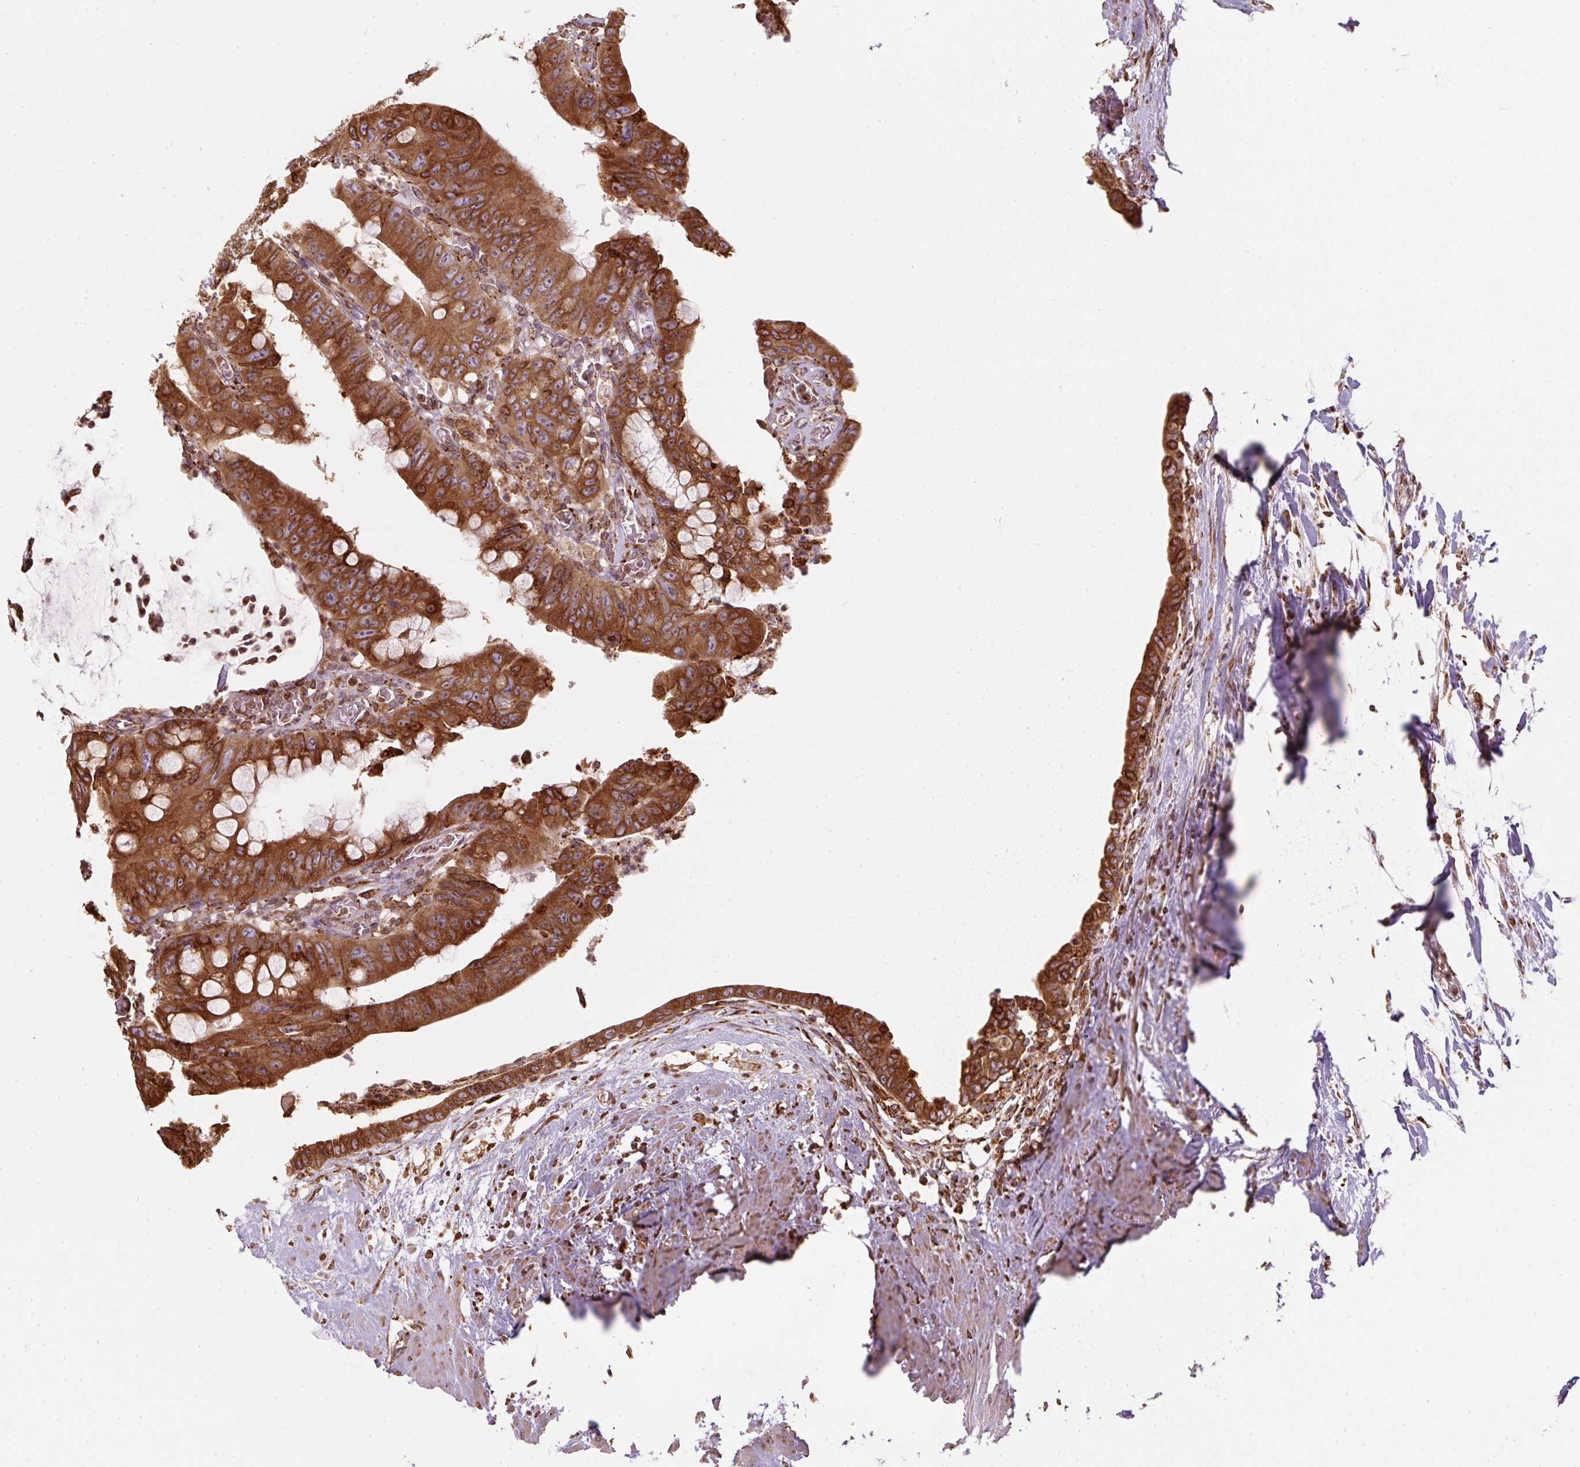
{"staining": {"intensity": "strong", "quantity": ">75%", "location": "cytoplasmic/membranous"}, "tissue": "colorectal cancer", "cell_type": "Tumor cells", "image_type": "cancer", "snomed": [{"axis": "morphology", "description": "Adenocarcinoma, NOS"}, {"axis": "topography", "description": "Rectum"}], "caption": "The immunohistochemical stain highlights strong cytoplasmic/membranous positivity in tumor cells of adenocarcinoma (colorectal) tissue.", "gene": "PRKCSH", "patient": {"sex": "male", "age": 78}}